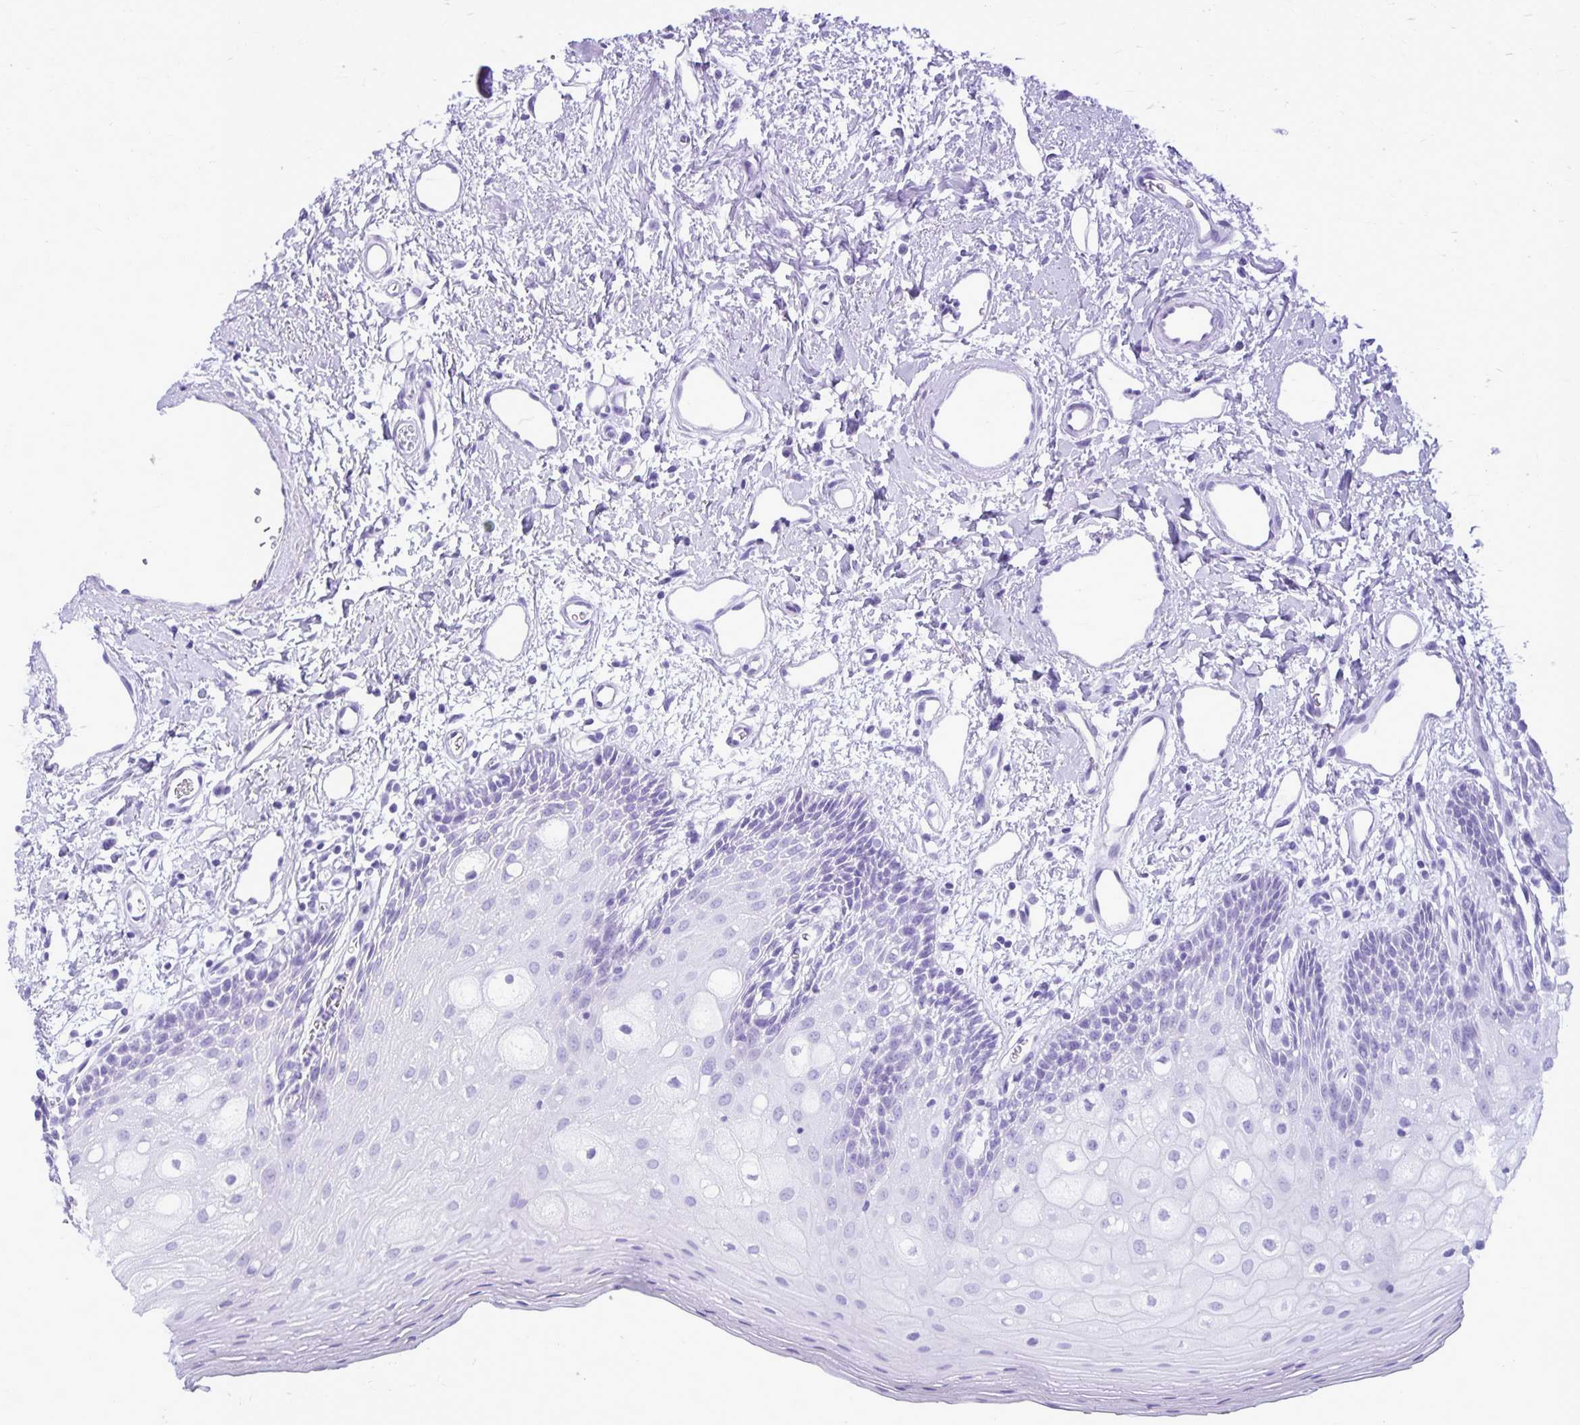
{"staining": {"intensity": "negative", "quantity": "none", "location": "none"}, "tissue": "oral mucosa", "cell_type": "Squamous epithelial cells", "image_type": "normal", "snomed": [{"axis": "morphology", "description": "Normal tissue, NOS"}, {"axis": "topography", "description": "Oral tissue"}], "caption": "This is a micrograph of immunohistochemistry (IHC) staining of unremarkable oral mucosa, which shows no expression in squamous epithelial cells. (Brightfield microscopy of DAB immunohistochemistry at high magnification).", "gene": "RTN1", "patient": {"sex": "female", "age": 43}}